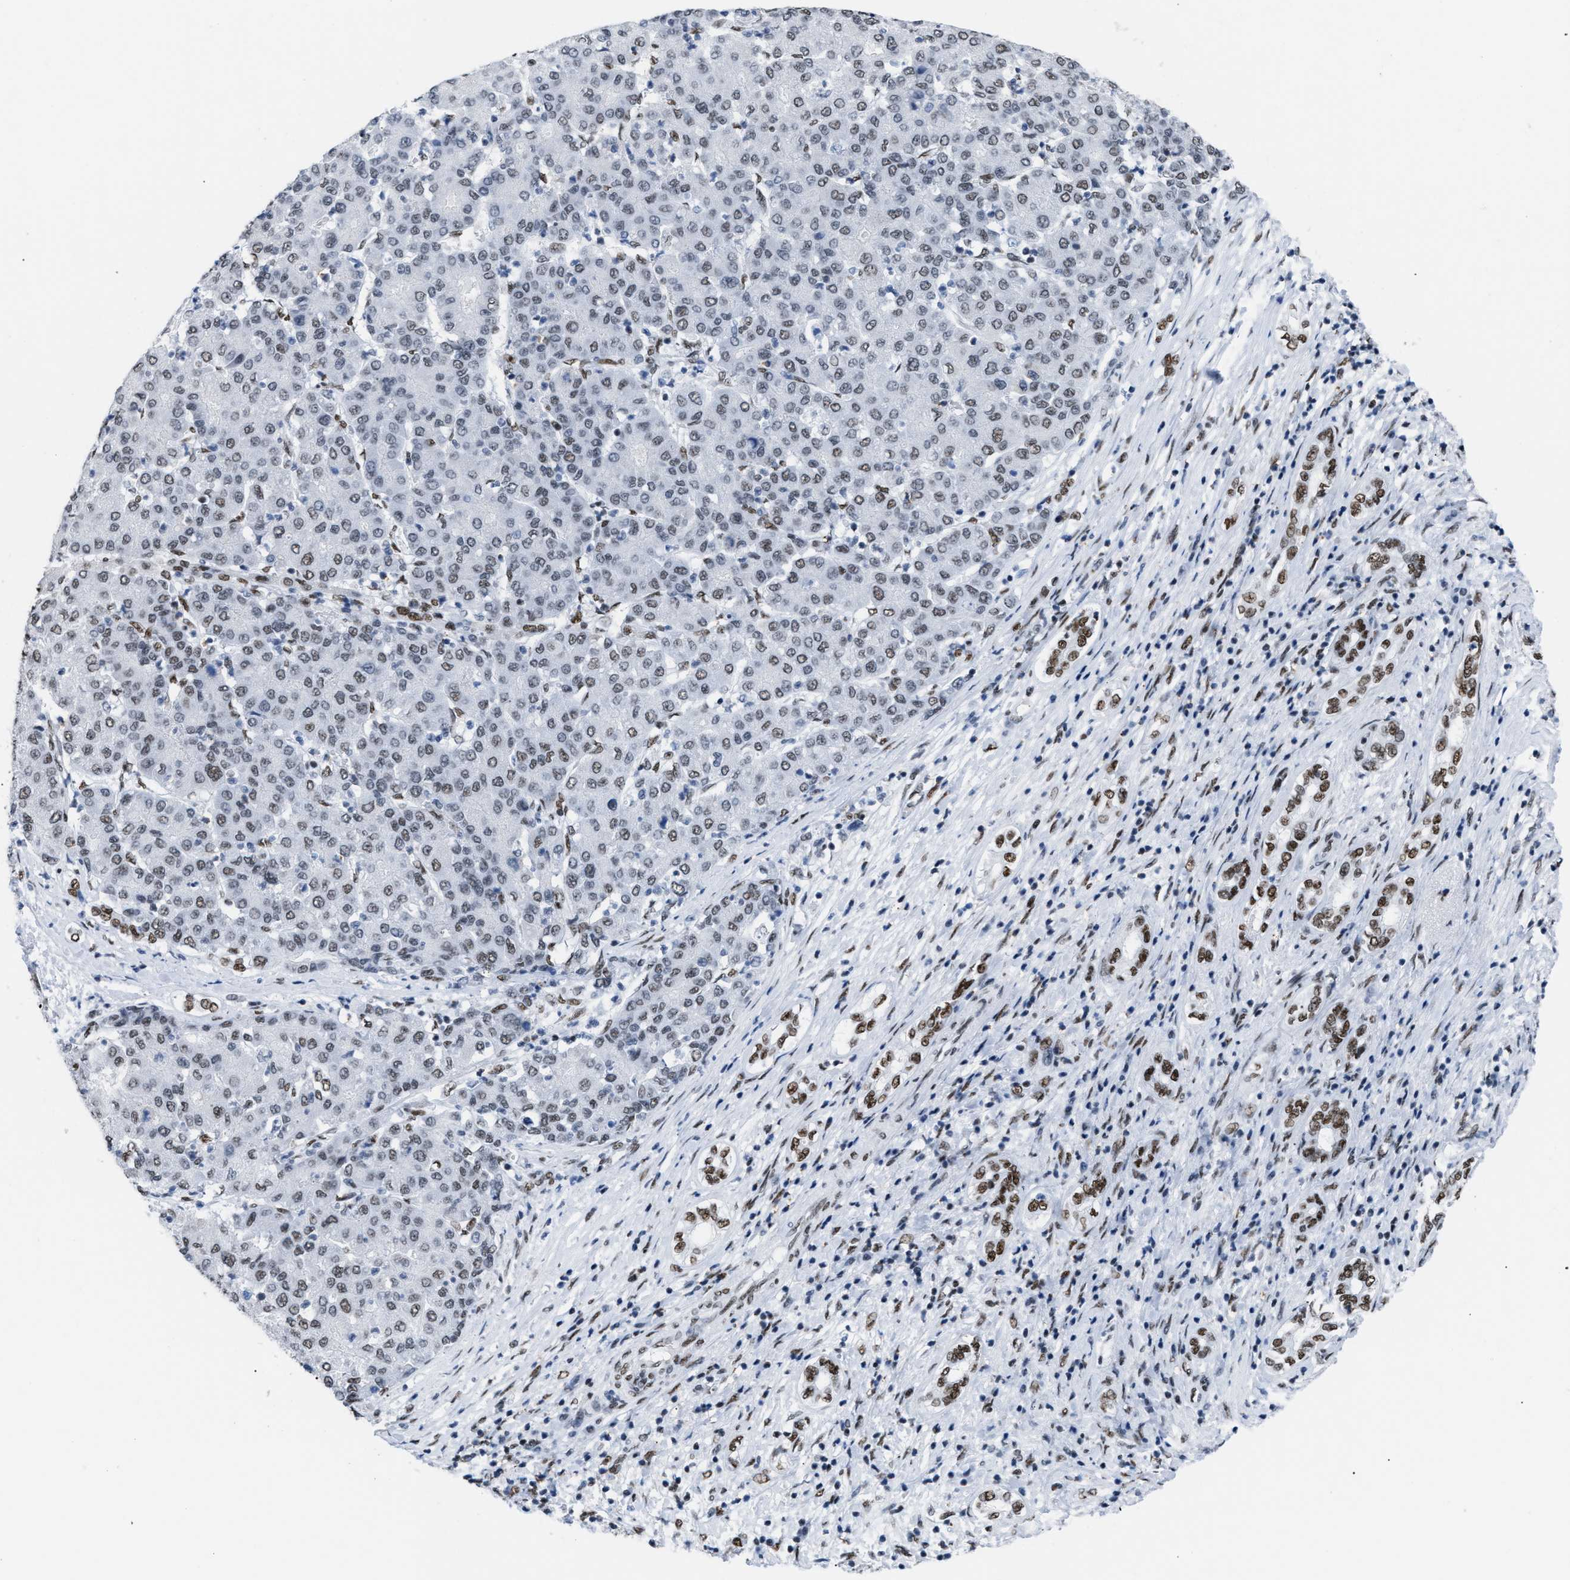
{"staining": {"intensity": "moderate", "quantity": "<25%", "location": "nuclear"}, "tissue": "liver cancer", "cell_type": "Tumor cells", "image_type": "cancer", "snomed": [{"axis": "morphology", "description": "Carcinoma, Hepatocellular, NOS"}, {"axis": "topography", "description": "Liver"}], "caption": "An image of human liver cancer stained for a protein displays moderate nuclear brown staining in tumor cells.", "gene": "CCAR2", "patient": {"sex": "male", "age": 65}}